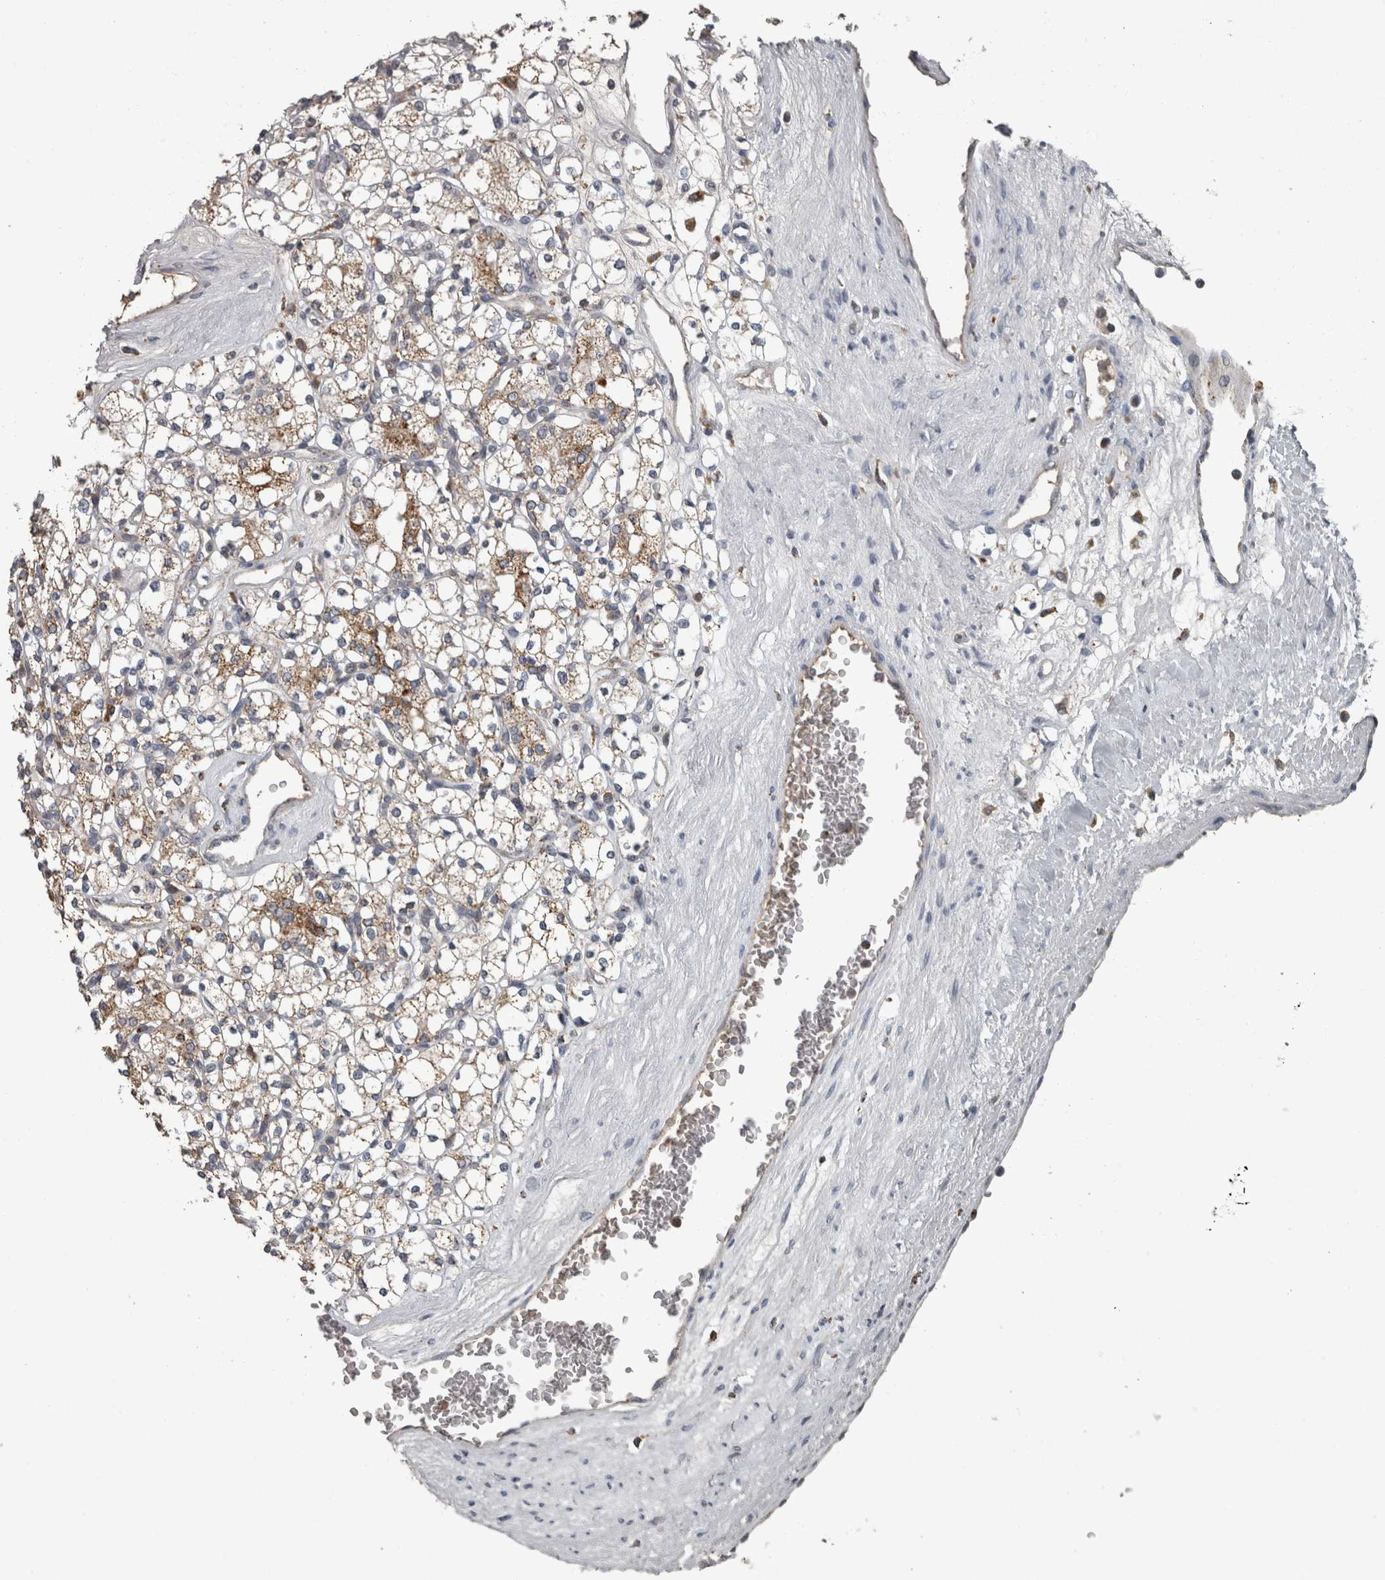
{"staining": {"intensity": "weak", "quantity": "25%-75%", "location": "cytoplasmic/membranous"}, "tissue": "renal cancer", "cell_type": "Tumor cells", "image_type": "cancer", "snomed": [{"axis": "morphology", "description": "Adenocarcinoma, NOS"}, {"axis": "topography", "description": "Kidney"}], "caption": "Weak cytoplasmic/membranous positivity for a protein is present in about 25%-75% of tumor cells of renal cancer (adenocarcinoma) using immunohistochemistry.", "gene": "NAAA", "patient": {"sex": "male", "age": 77}}